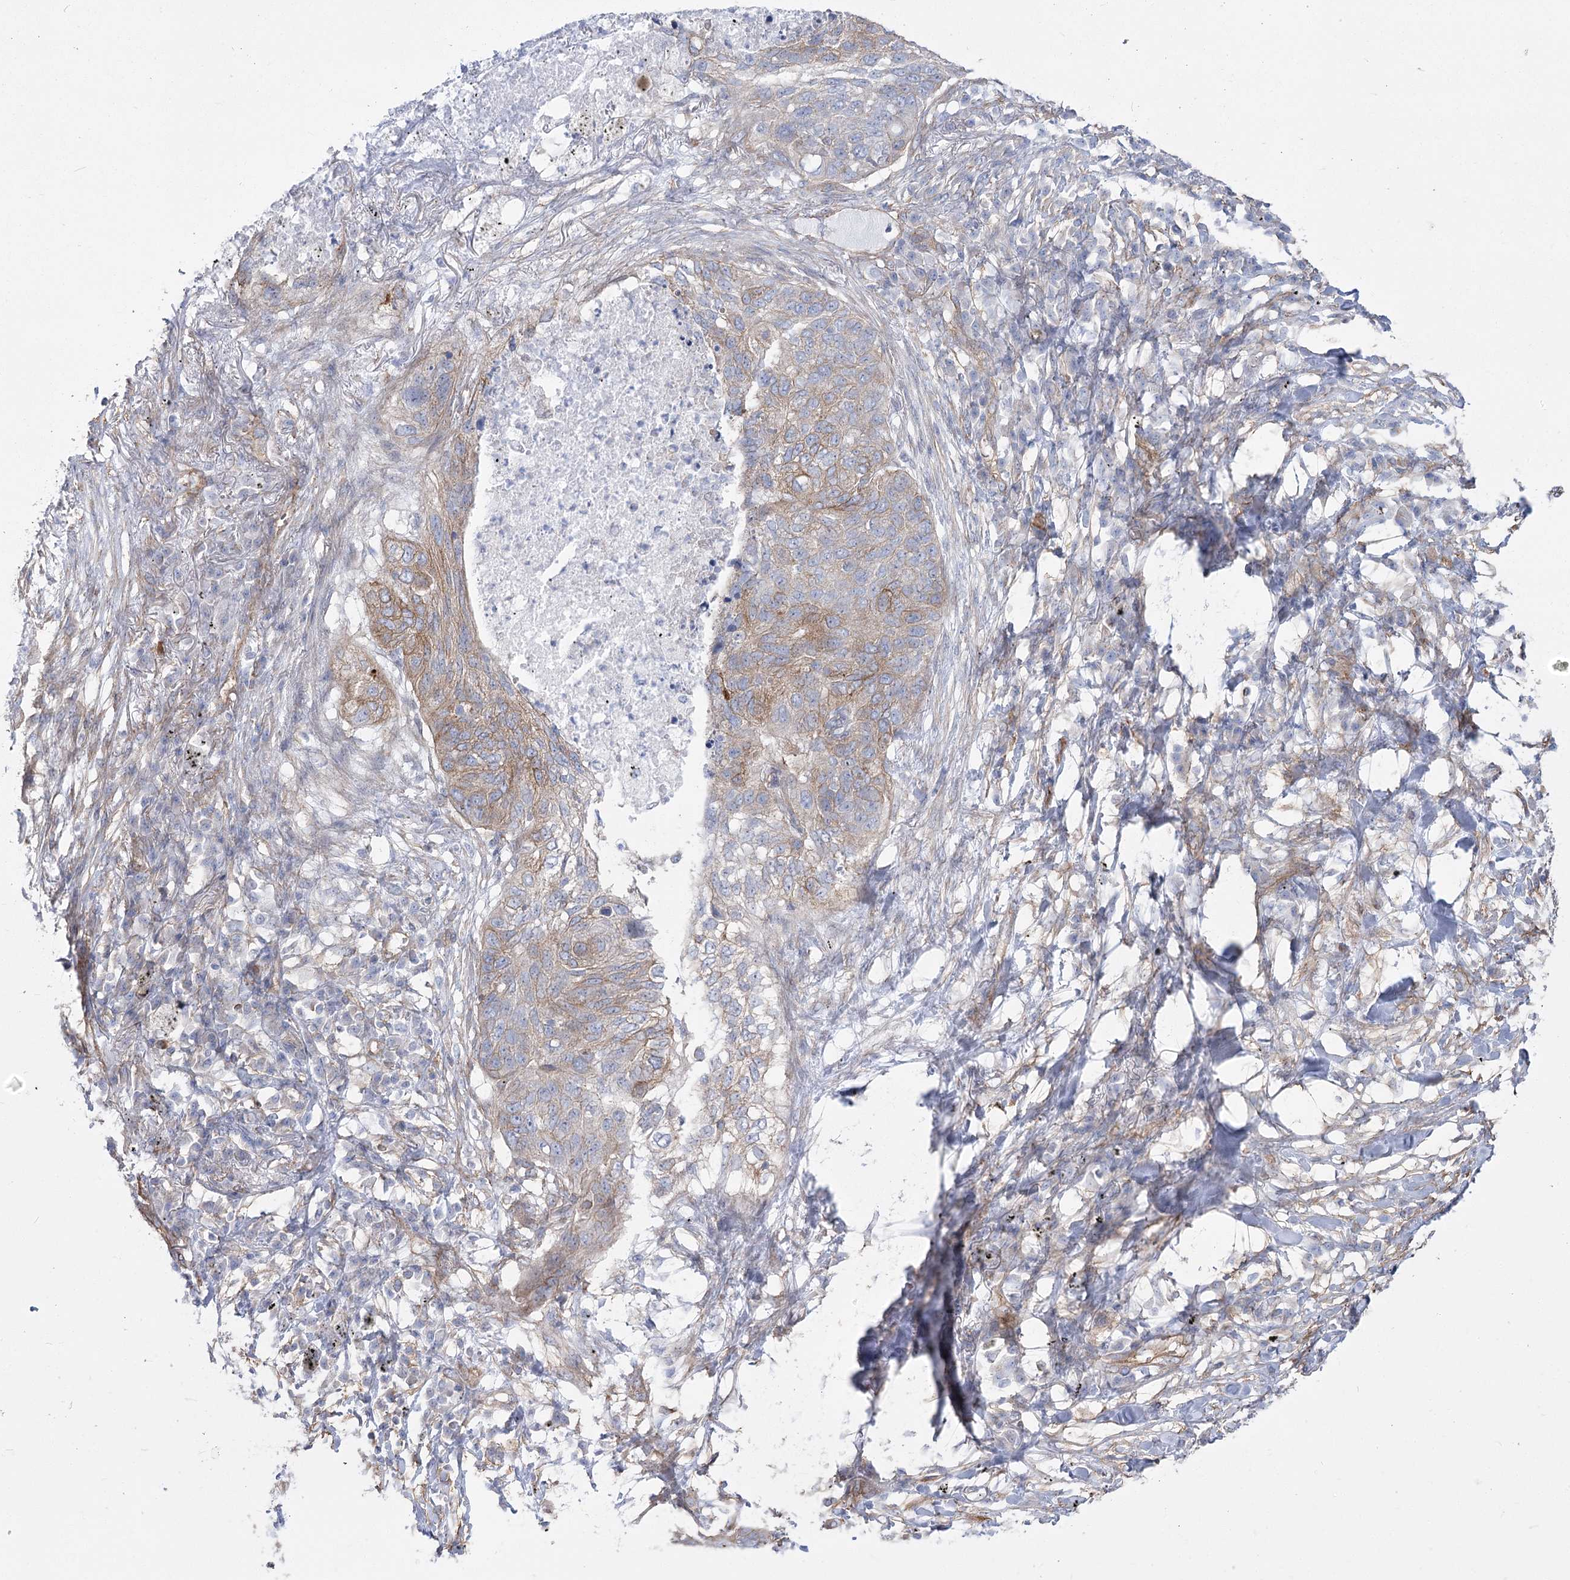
{"staining": {"intensity": "moderate", "quantity": "<25%", "location": "cytoplasmic/membranous"}, "tissue": "lung cancer", "cell_type": "Tumor cells", "image_type": "cancer", "snomed": [{"axis": "morphology", "description": "Squamous cell carcinoma, NOS"}, {"axis": "topography", "description": "Lung"}], "caption": "About <25% of tumor cells in squamous cell carcinoma (lung) exhibit moderate cytoplasmic/membranous protein expression as visualized by brown immunohistochemical staining.", "gene": "PLEKHA5", "patient": {"sex": "female", "age": 63}}